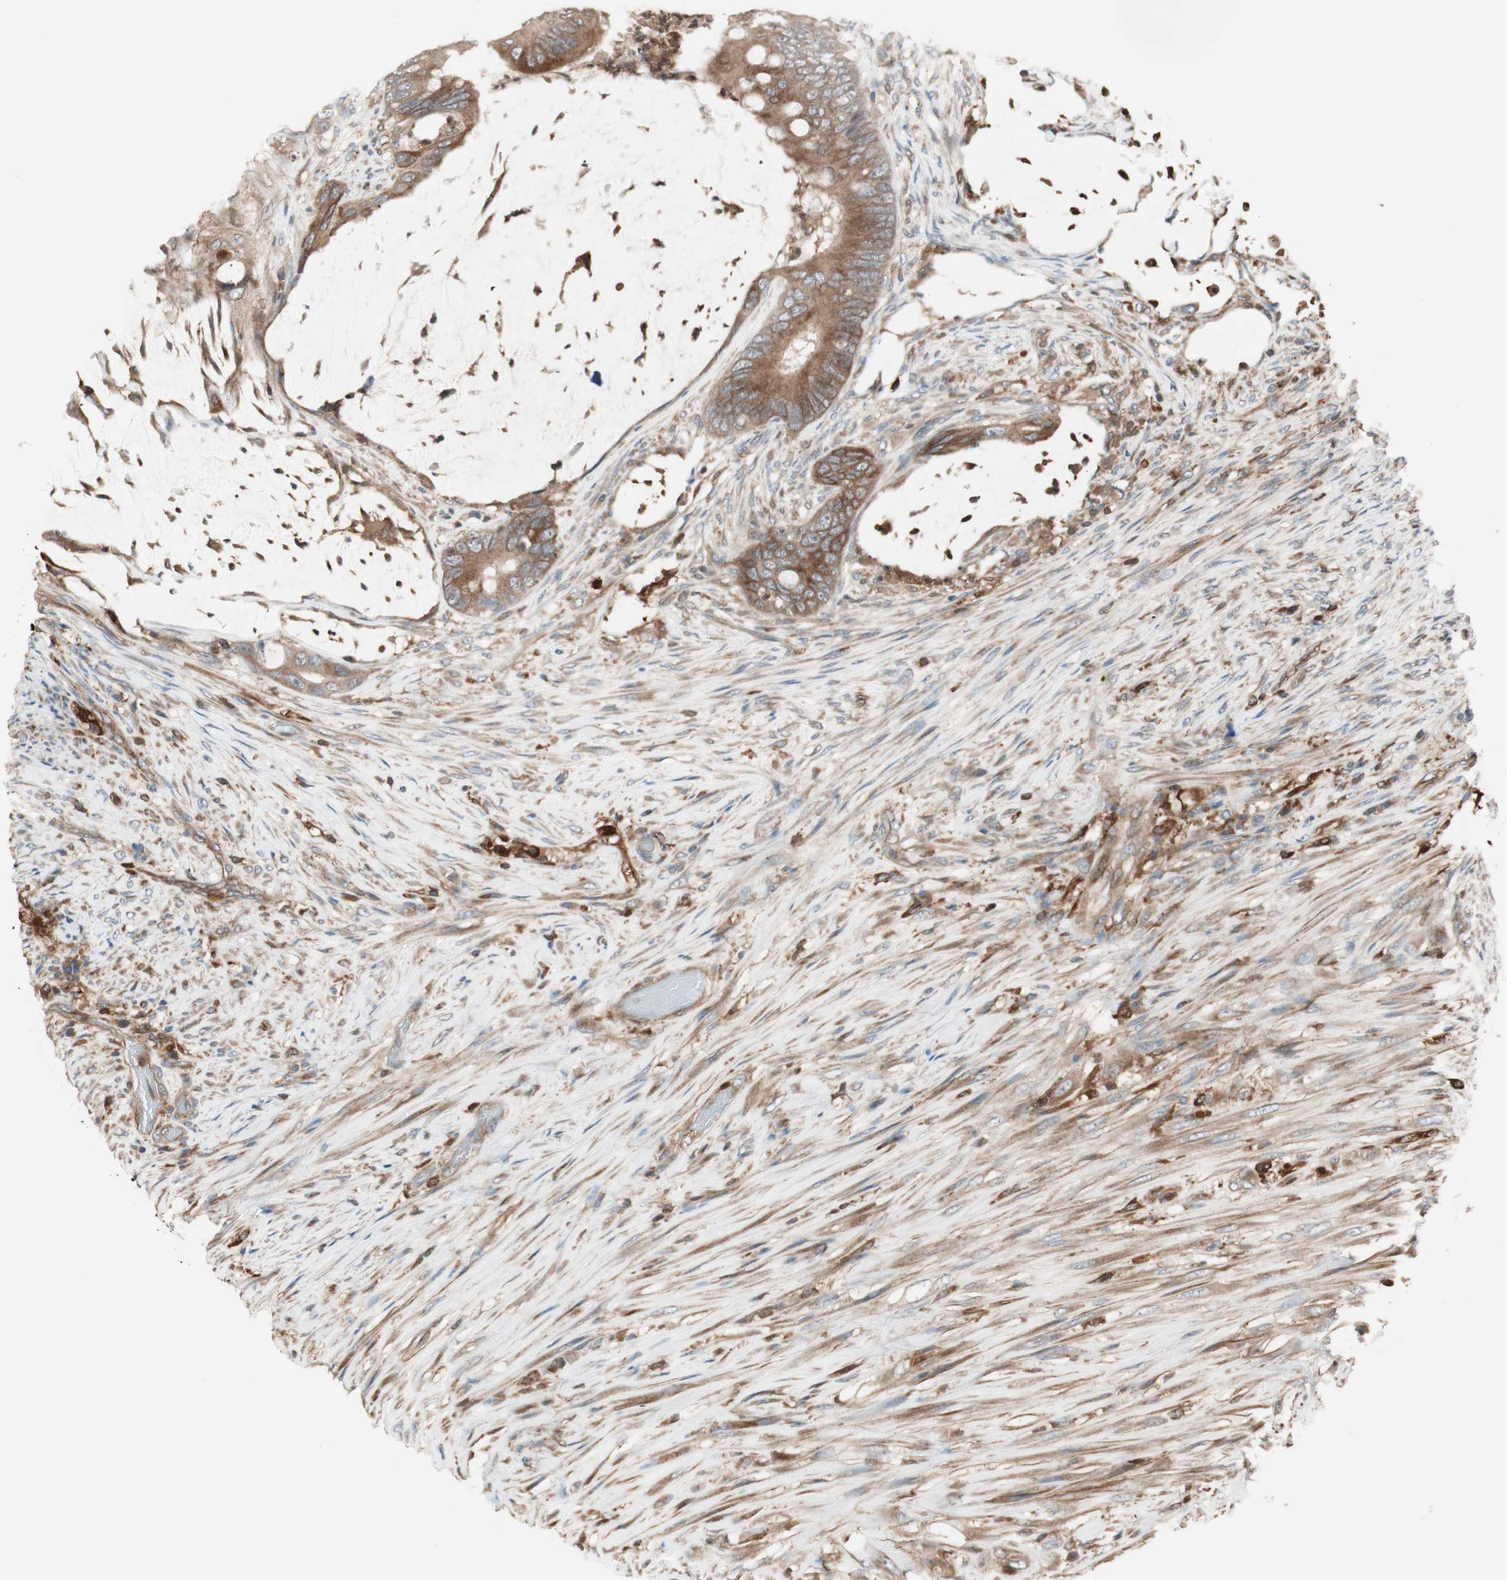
{"staining": {"intensity": "moderate", "quantity": ">75%", "location": "cytoplasmic/membranous"}, "tissue": "colorectal cancer", "cell_type": "Tumor cells", "image_type": "cancer", "snomed": [{"axis": "morphology", "description": "Adenocarcinoma, NOS"}, {"axis": "topography", "description": "Rectum"}], "caption": "Colorectal cancer (adenocarcinoma) stained with a protein marker shows moderate staining in tumor cells.", "gene": "STAB1", "patient": {"sex": "female", "age": 77}}